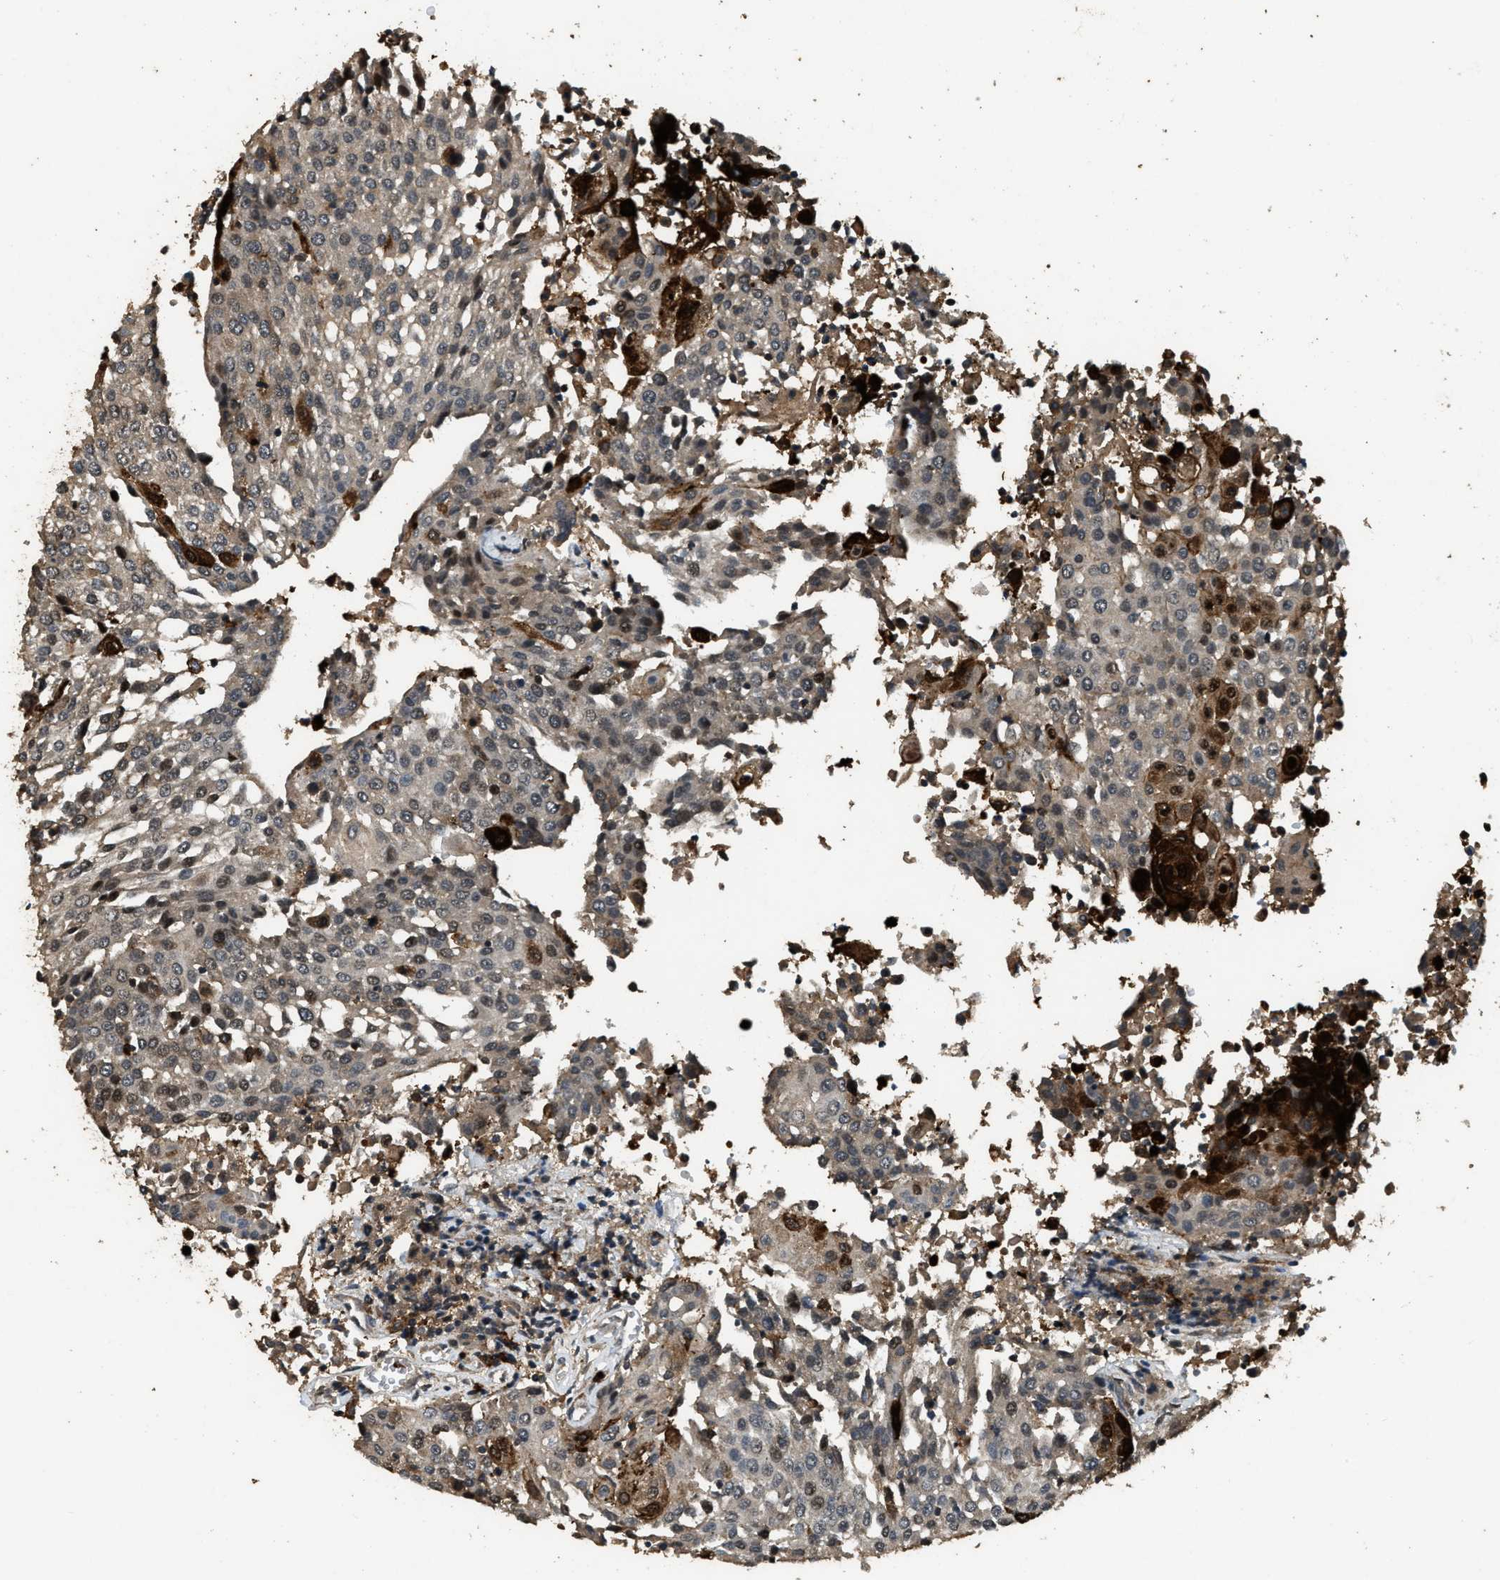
{"staining": {"intensity": "weak", "quantity": "<25%", "location": "cytoplasmic/membranous"}, "tissue": "urothelial cancer", "cell_type": "Tumor cells", "image_type": "cancer", "snomed": [{"axis": "morphology", "description": "Urothelial carcinoma, High grade"}, {"axis": "topography", "description": "Urinary bladder"}], "caption": "Immunohistochemical staining of high-grade urothelial carcinoma displays no significant expression in tumor cells.", "gene": "RNF141", "patient": {"sex": "female", "age": 85}}